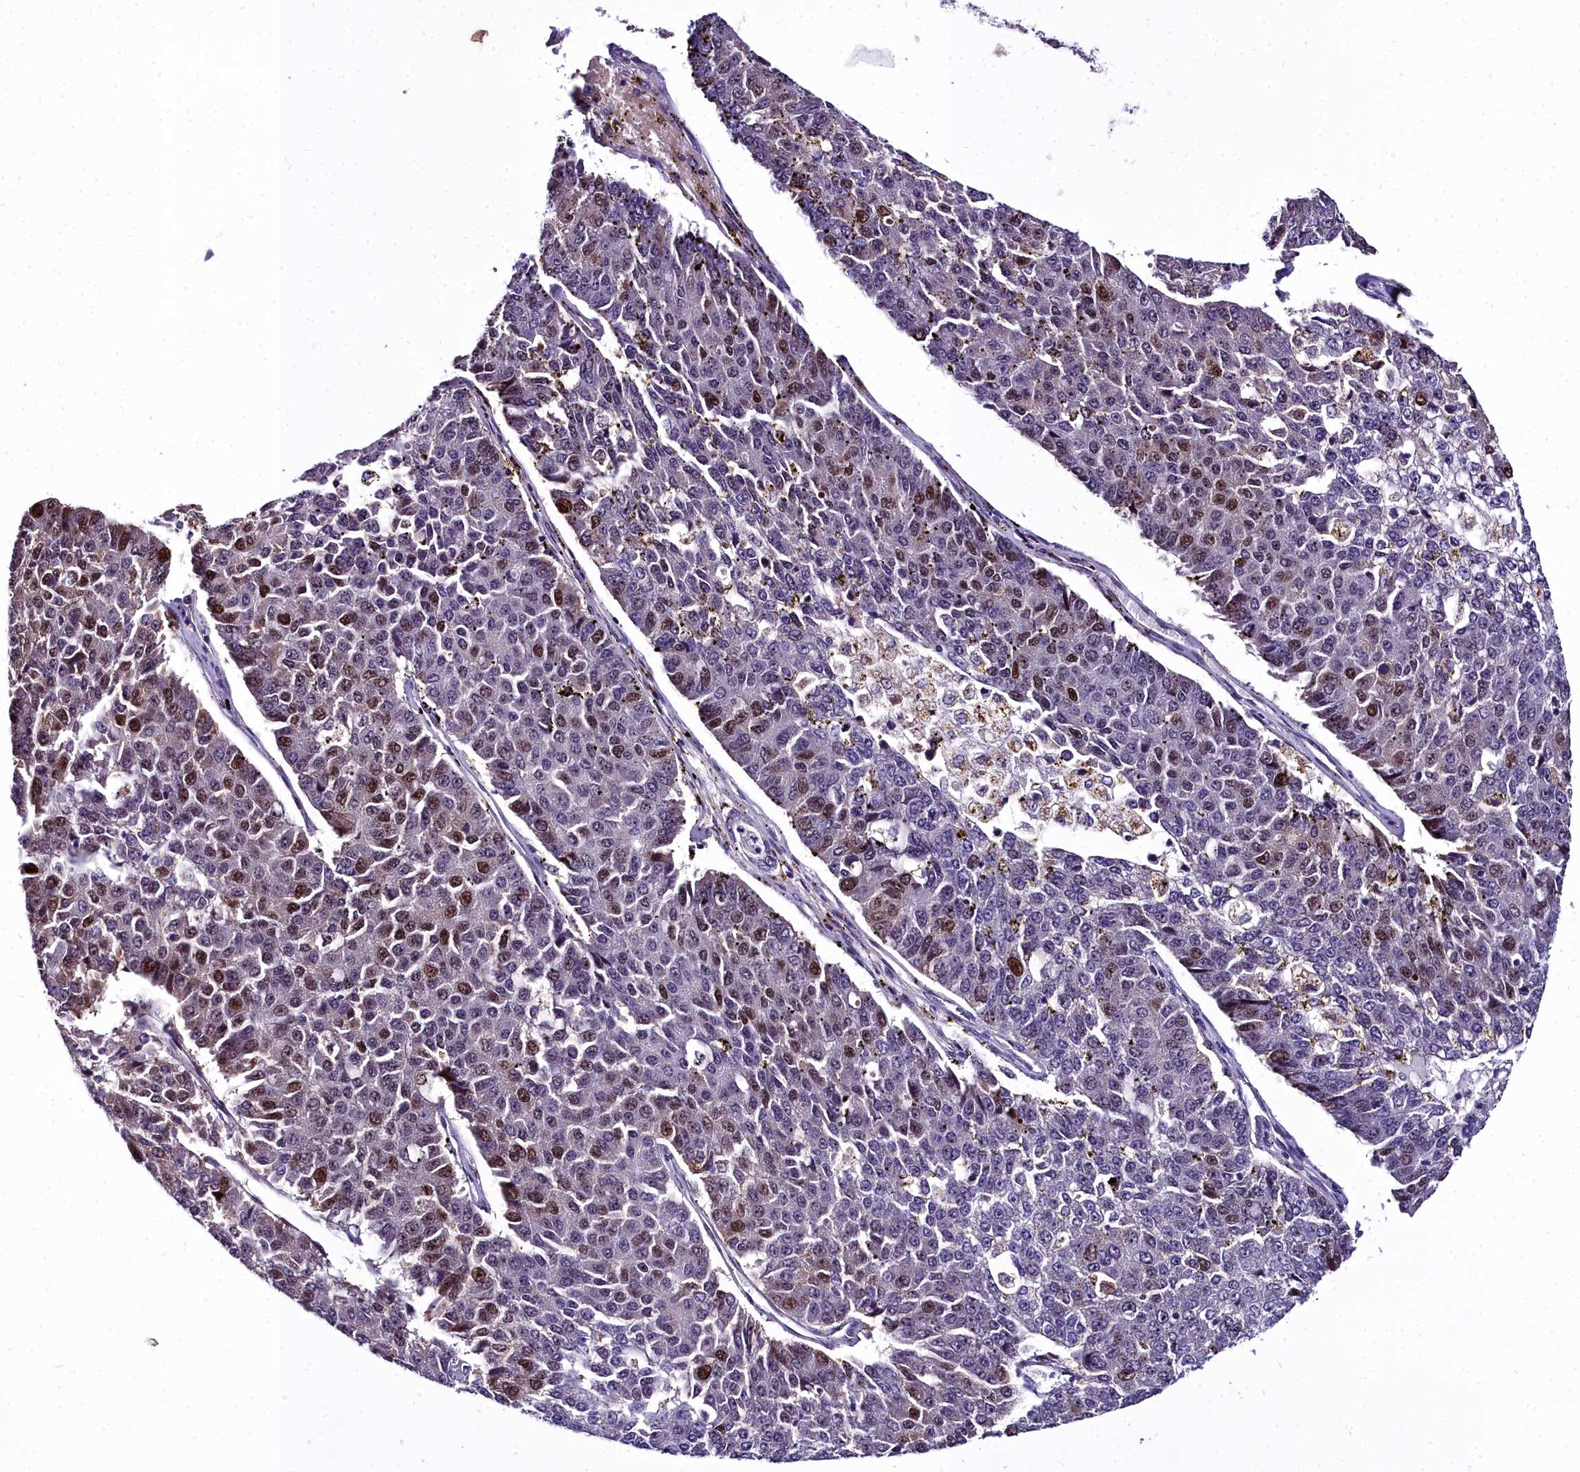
{"staining": {"intensity": "strong", "quantity": "25%-75%", "location": "nuclear"}, "tissue": "pancreatic cancer", "cell_type": "Tumor cells", "image_type": "cancer", "snomed": [{"axis": "morphology", "description": "Adenocarcinoma, NOS"}, {"axis": "topography", "description": "Pancreas"}], "caption": "Protein expression by IHC displays strong nuclear staining in about 25%-75% of tumor cells in pancreatic cancer. (DAB IHC with brightfield microscopy, high magnification).", "gene": "TRIML2", "patient": {"sex": "male", "age": 50}}